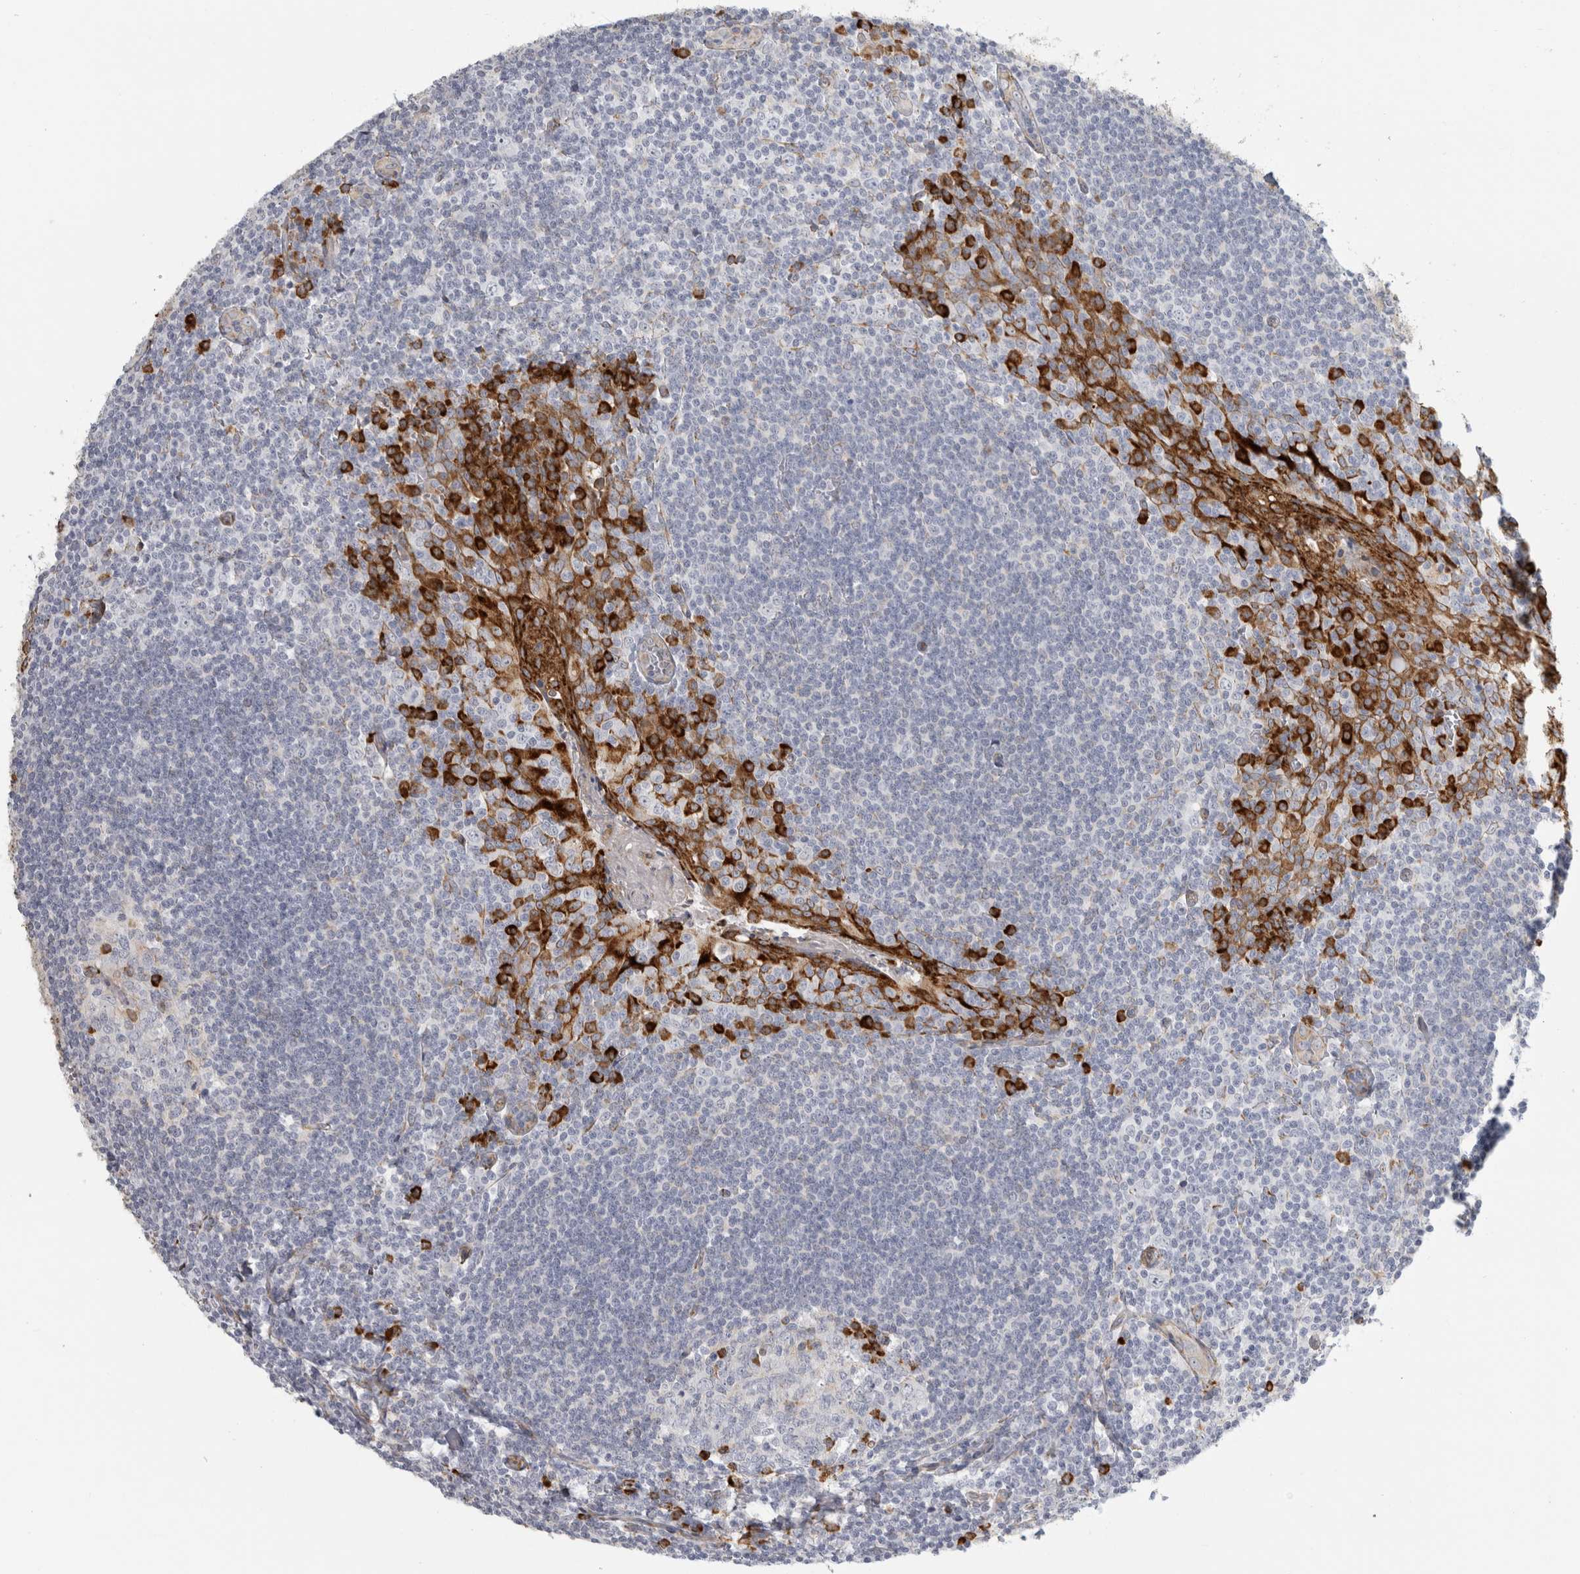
{"staining": {"intensity": "strong", "quantity": "<25%", "location": "cytoplasmic/membranous"}, "tissue": "tonsil", "cell_type": "Germinal center cells", "image_type": "normal", "snomed": [{"axis": "morphology", "description": "Normal tissue, NOS"}, {"axis": "topography", "description": "Tonsil"}], "caption": "Protein expression by immunohistochemistry (IHC) displays strong cytoplasmic/membranous positivity in about <25% of germinal center cells in benign tonsil. (DAB (3,3'-diaminobenzidine) = brown stain, brightfield microscopy at high magnification).", "gene": "OSTN", "patient": {"sex": "male", "age": 27}}